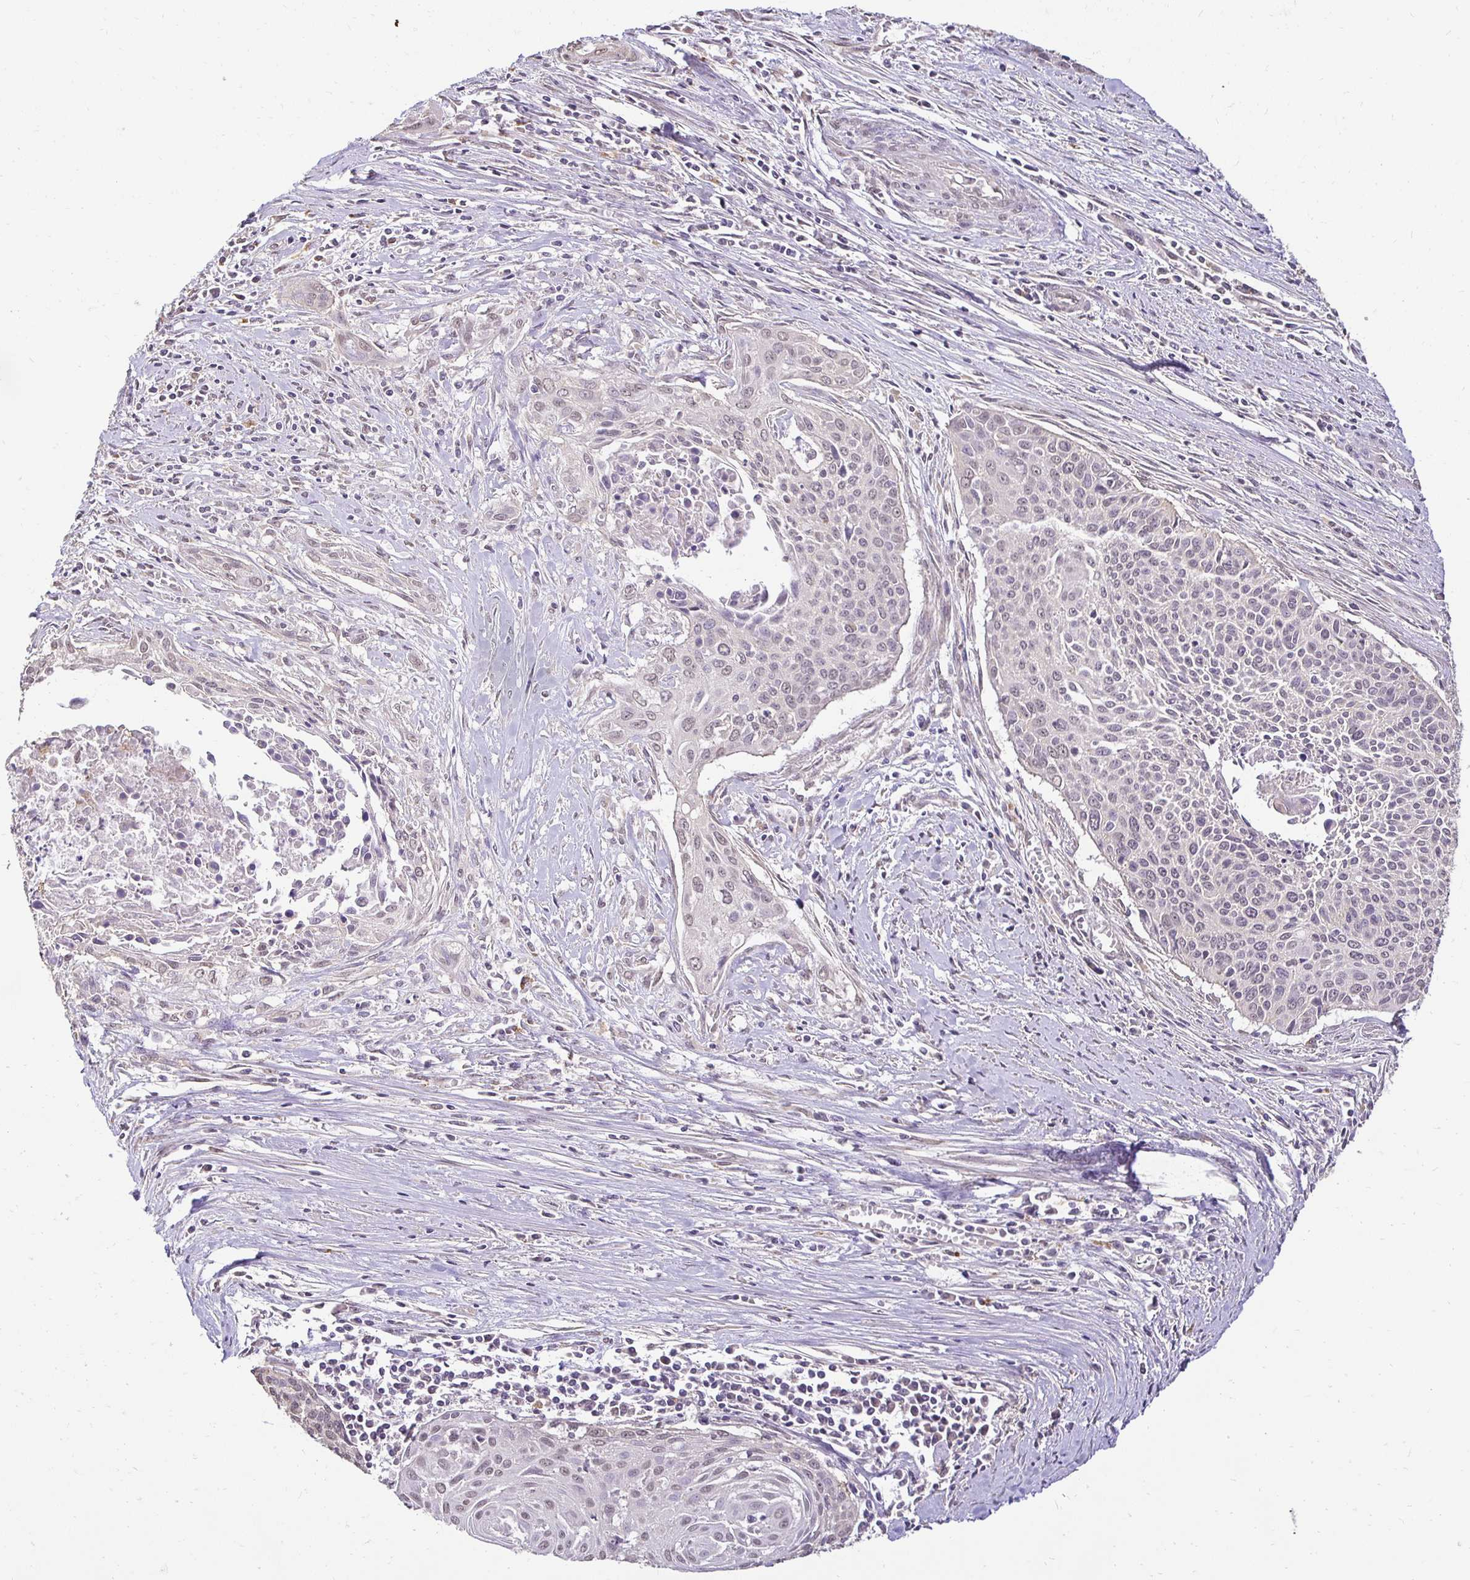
{"staining": {"intensity": "negative", "quantity": "none", "location": "none"}, "tissue": "cervical cancer", "cell_type": "Tumor cells", "image_type": "cancer", "snomed": [{"axis": "morphology", "description": "Squamous cell carcinoma, NOS"}, {"axis": "topography", "description": "Cervix"}], "caption": "DAB (3,3'-diaminobenzidine) immunohistochemical staining of cervical cancer exhibits no significant expression in tumor cells. (Stains: DAB immunohistochemistry (IHC) with hematoxylin counter stain, Microscopy: brightfield microscopy at high magnification).", "gene": "RHEBL1", "patient": {"sex": "female", "age": 55}}